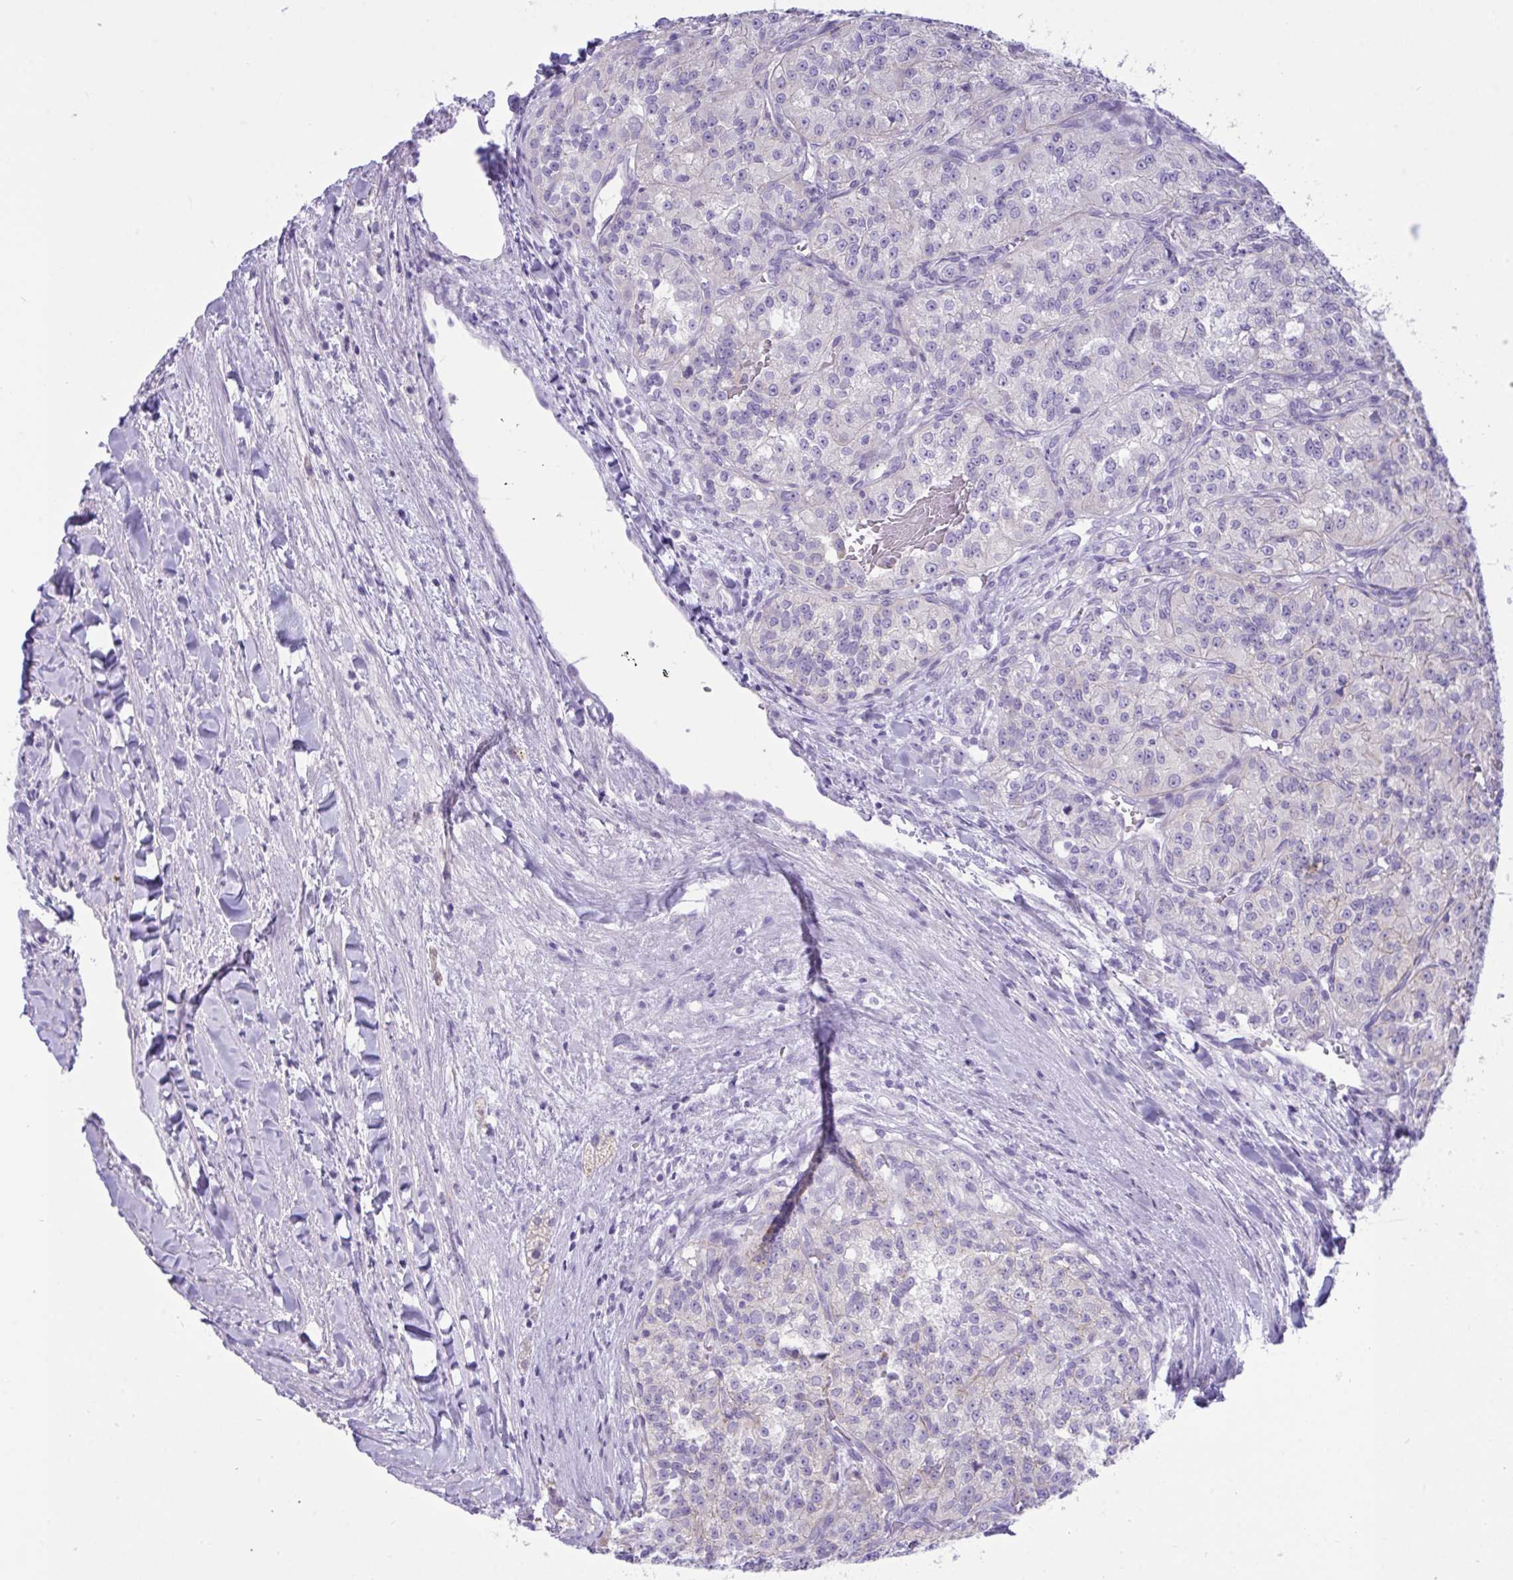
{"staining": {"intensity": "negative", "quantity": "none", "location": "none"}, "tissue": "renal cancer", "cell_type": "Tumor cells", "image_type": "cancer", "snomed": [{"axis": "morphology", "description": "Adenocarcinoma, NOS"}, {"axis": "topography", "description": "Kidney"}], "caption": "Renal adenocarcinoma was stained to show a protein in brown. There is no significant staining in tumor cells. (DAB immunohistochemistry visualized using brightfield microscopy, high magnification).", "gene": "GLB1L2", "patient": {"sex": "female", "age": 63}}